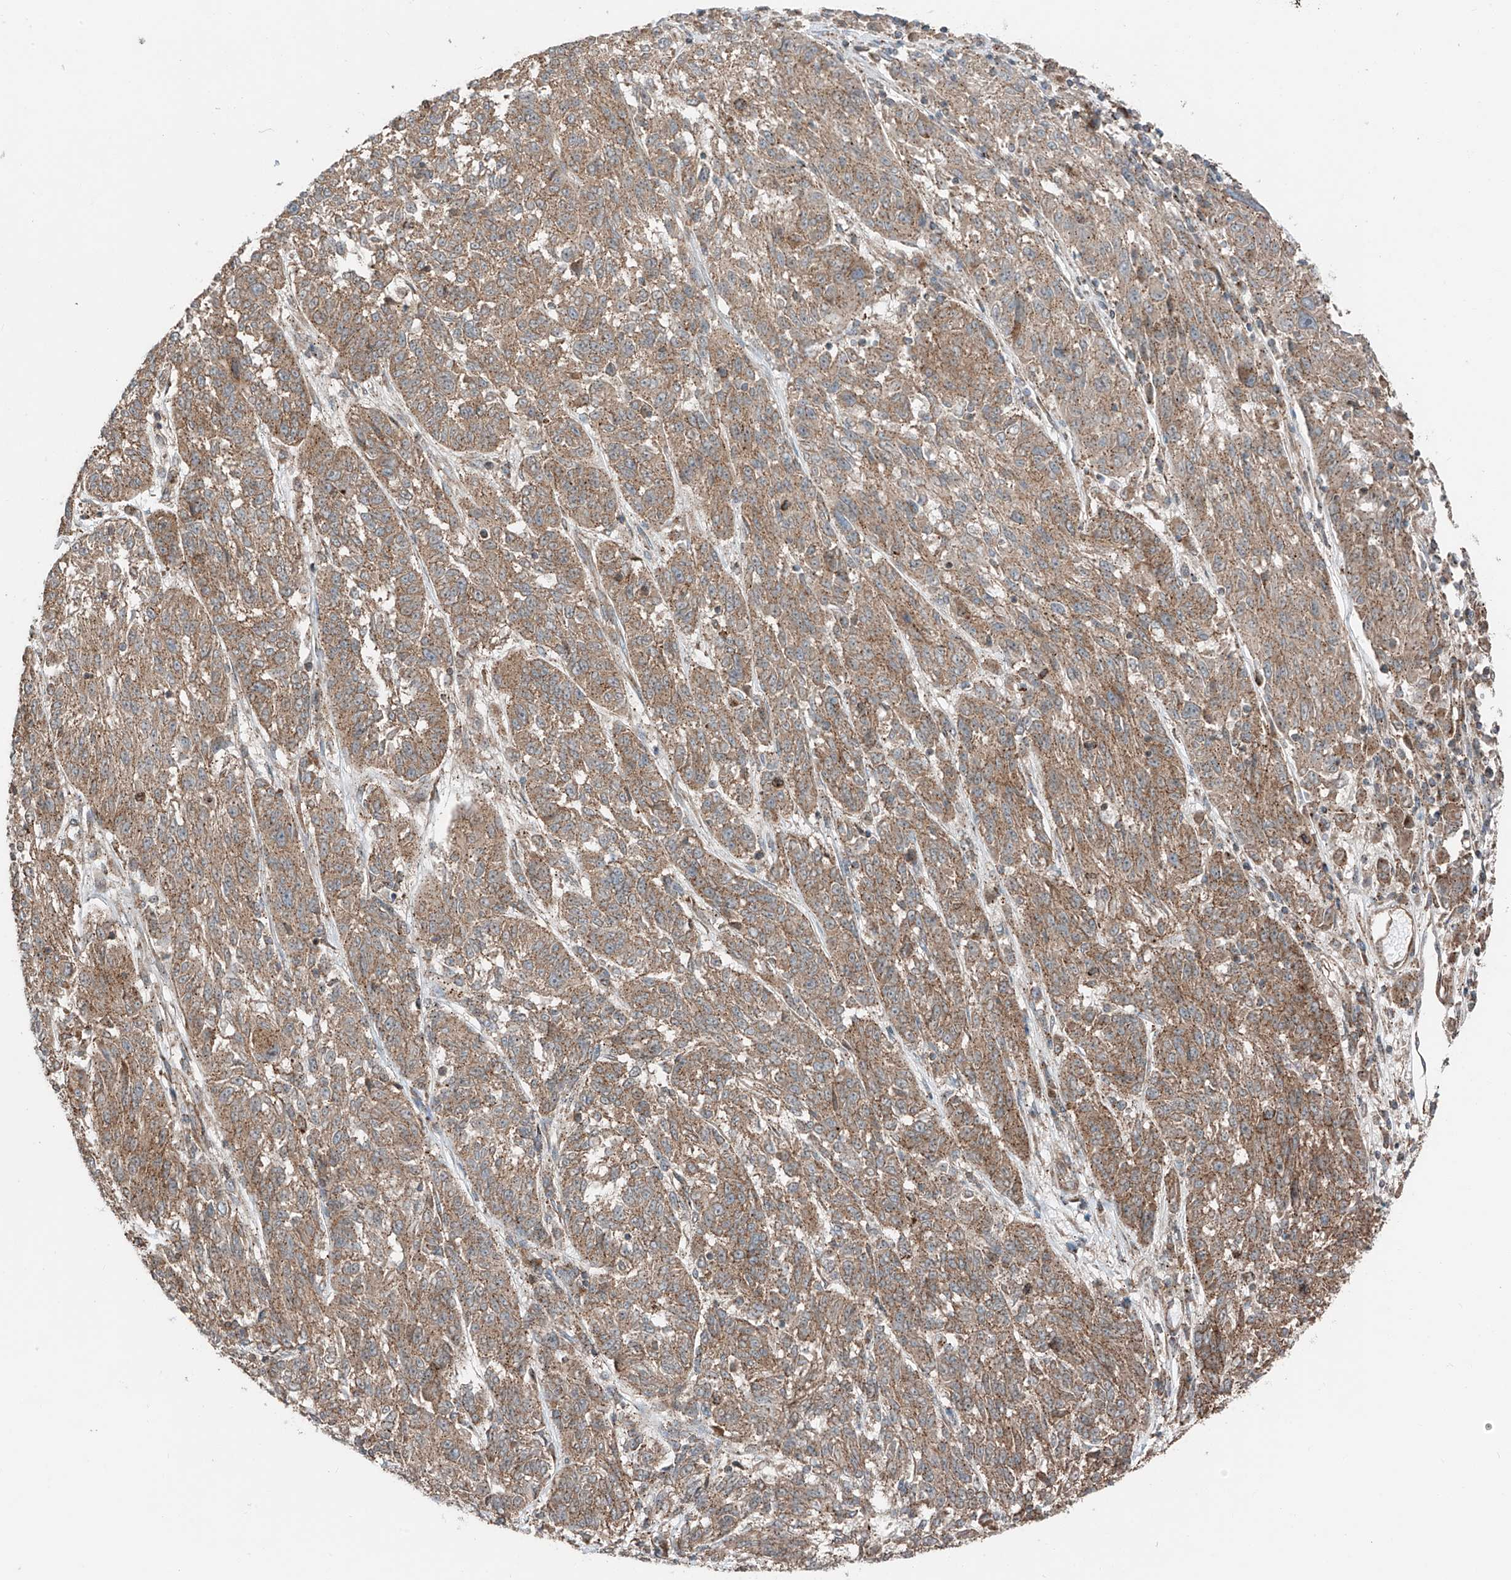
{"staining": {"intensity": "moderate", "quantity": ">75%", "location": "cytoplasmic/membranous"}, "tissue": "melanoma", "cell_type": "Tumor cells", "image_type": "cancer", "snomed": [{"axis": "morphology", "description": "Malignant melanoma, NOS"}, {"axis": "topography", "description": "Skin"}], "caption": "Approximately >75% of tumor cells in malignant melanoma reveal moderate cytoplasmic/membranous protein expression as visualized by brown immunohistochemical staining.", "gene": "CEP162", "patient": {"sex": "male", "age": 53}}